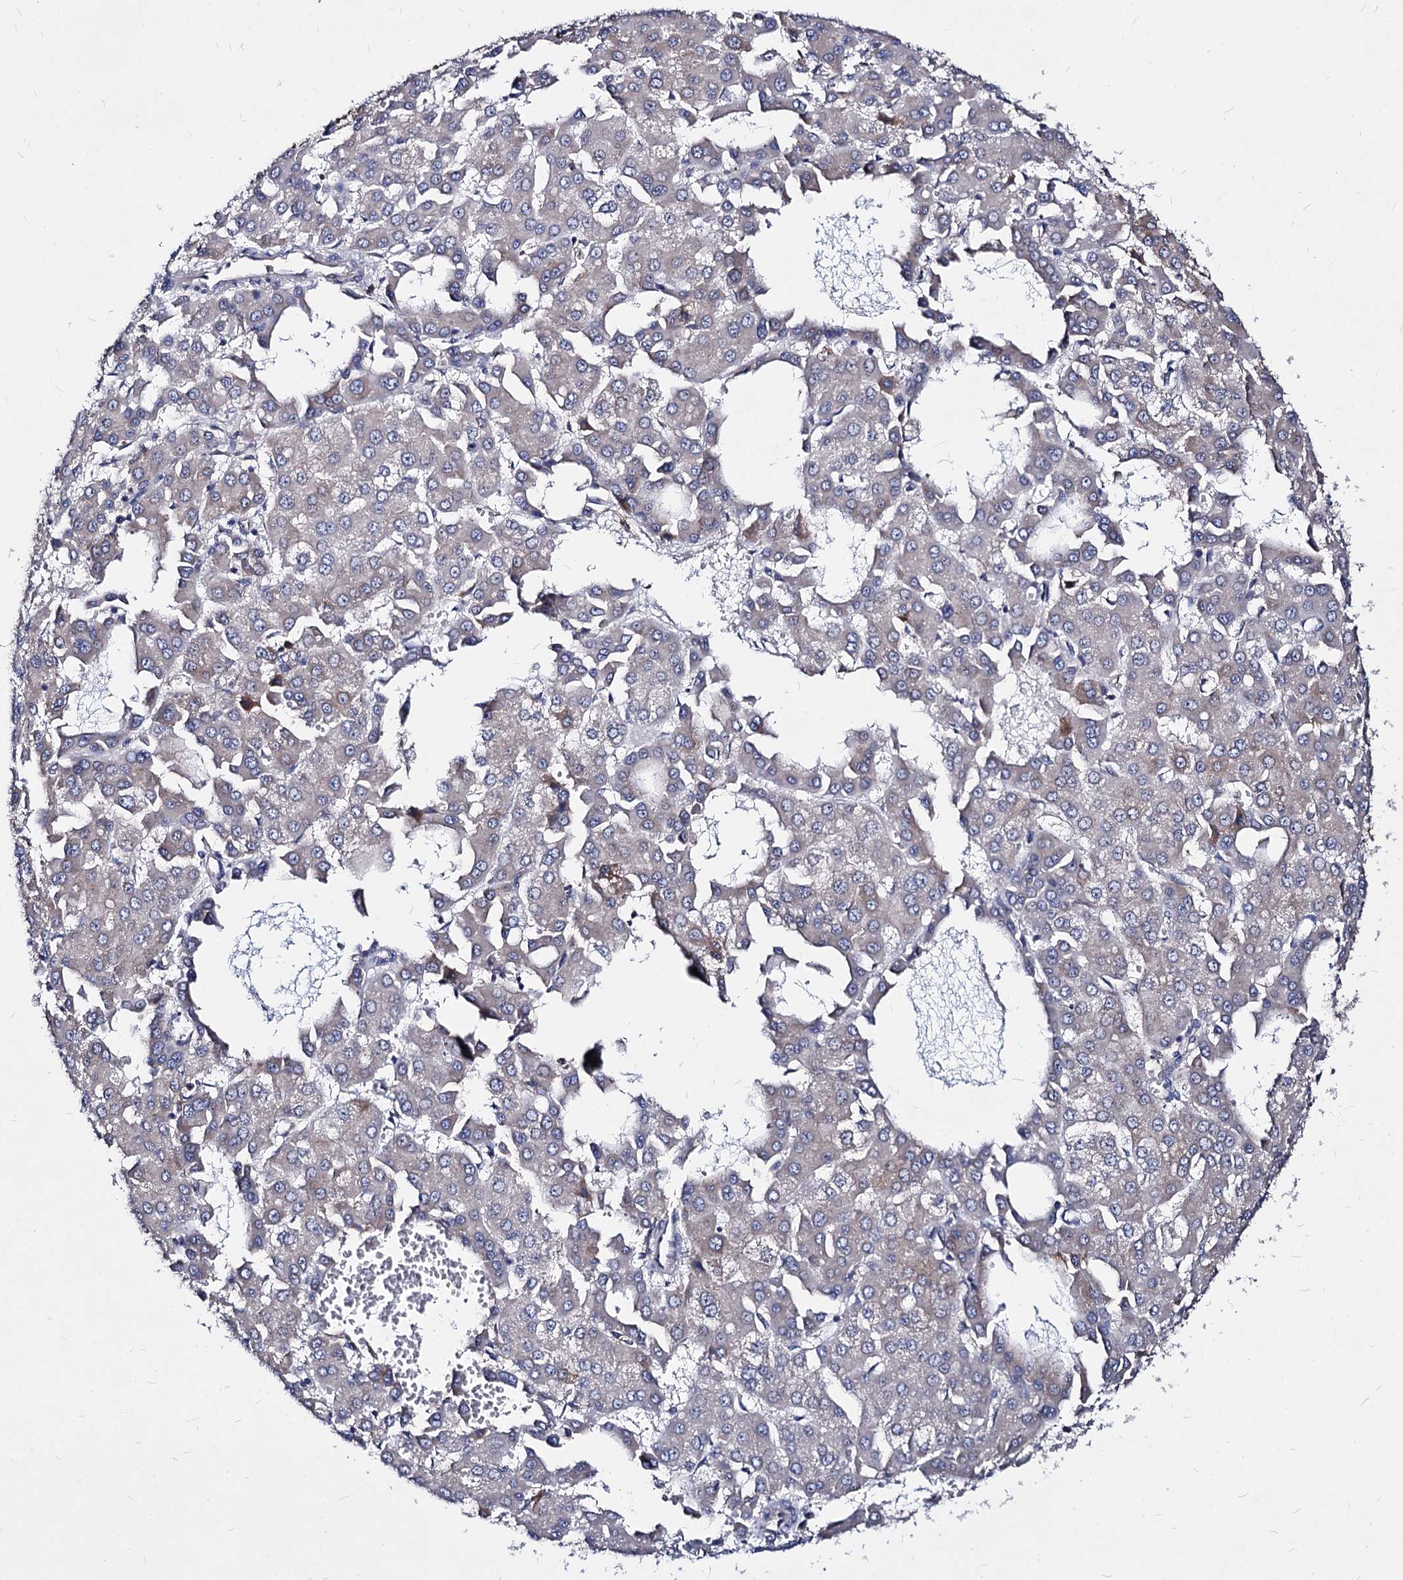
{"staining": {"intensity": "negative", "quantity": "none", "location": "none"}, "tissue": "liver cancer", "cell_type": "Tumor cells", "image_type": "cancer", "snomed": [{"axis": "morphology", "description": "Carcinoma, Hepatocellular, NOS"}, {"axis": "topography", "description": "Liver"}], "caption": "Tumor cells show no significant positivity in liver cancer.", "gene": "NME1", "patient": {"sex": "male", "age": 47}}